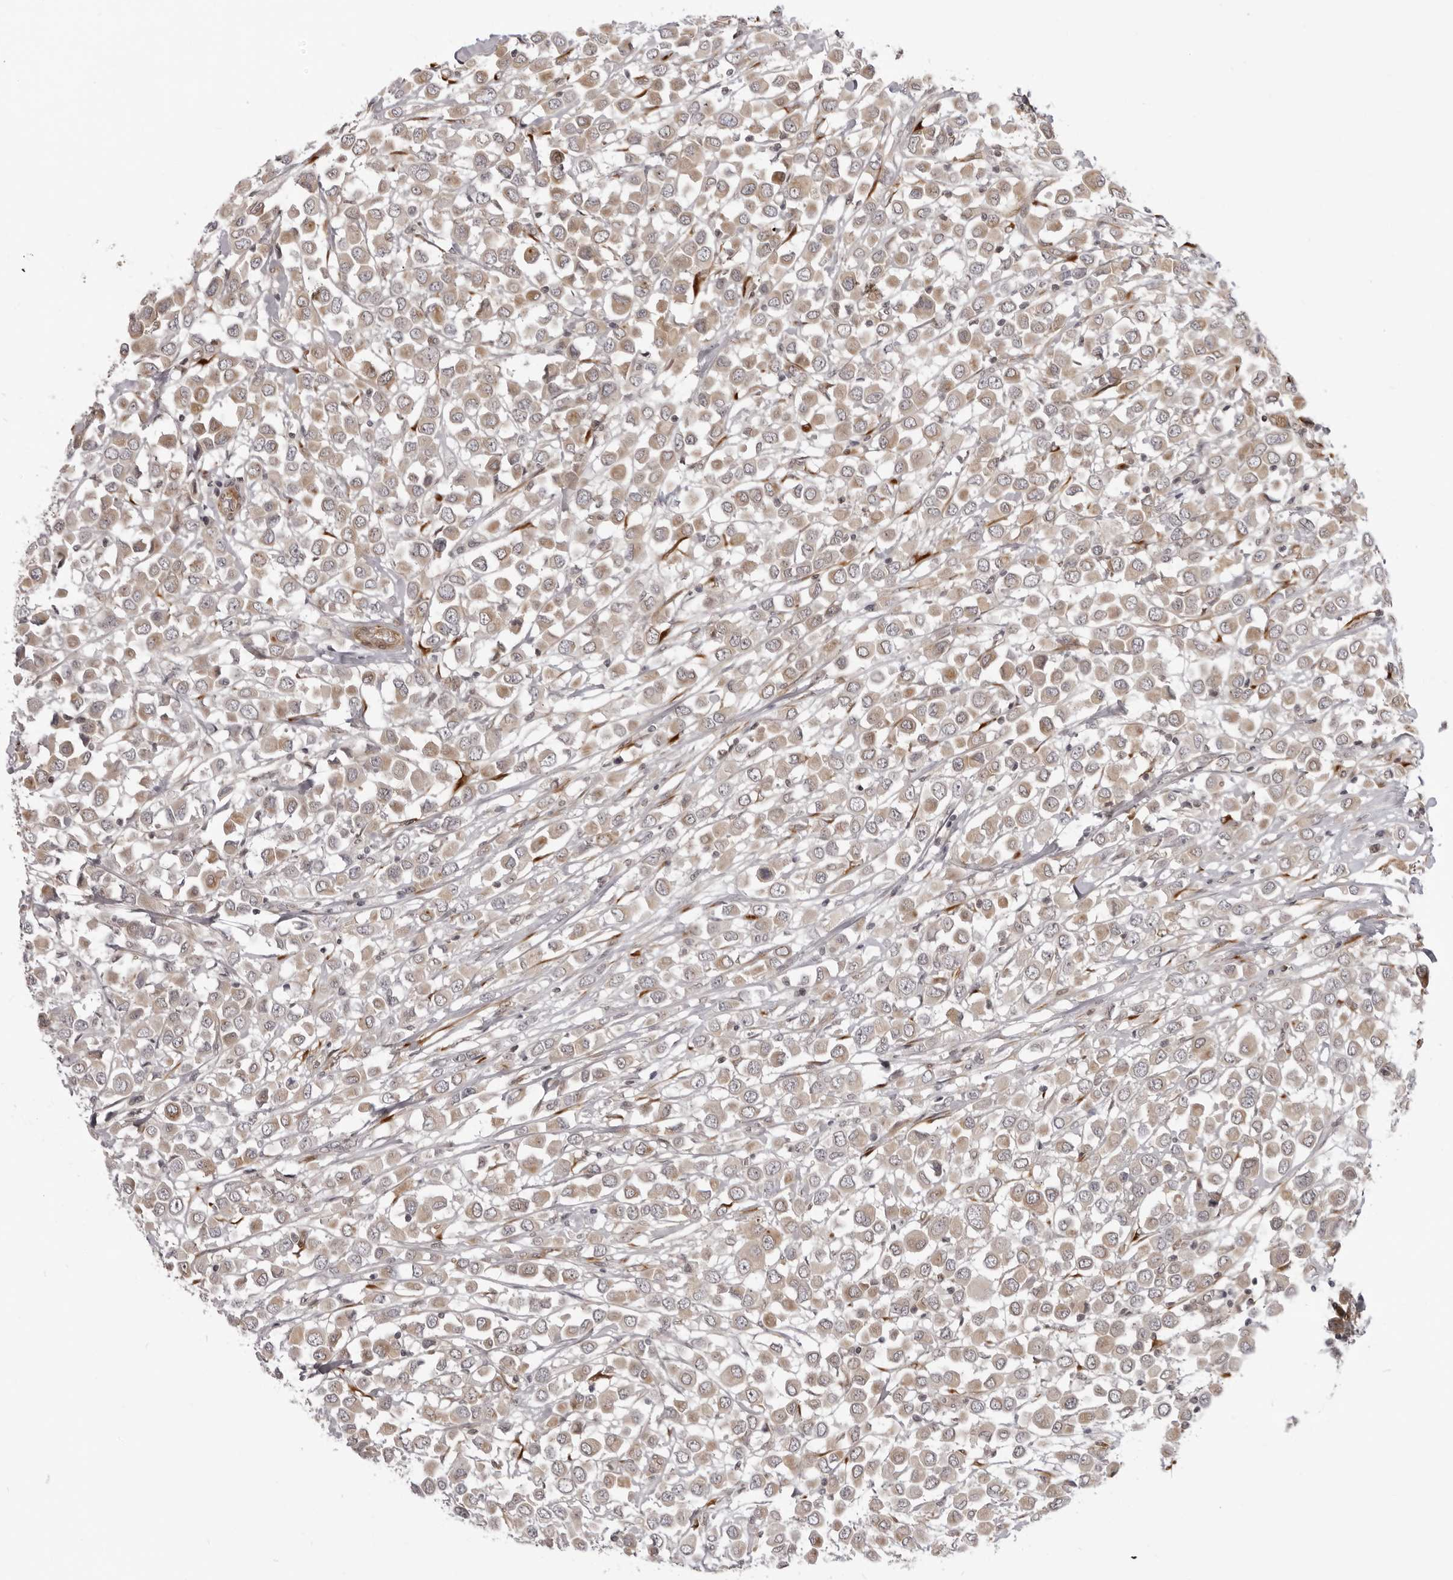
{"staining": {"intensity": "weak", "quantity": ">75%", "location": "cytoplasmic/membranous"}, "tissue": "breast cancer", "cell_type": "Tumor cells", "image_type": "cancer", "snomed": [{"axis": "morphology", "description": "Duct carcinoma"}, {"axis": "topography", "description": "Breast"}], "caption": "Protein expression analysis of human invasive ductal carcinoma (breast) reveals weak cytoplasmic/membranous staining in approximately >75% of tumor cells.", "gene": "SRGAP2", "patient": {"sex": "female", "age": 61}}